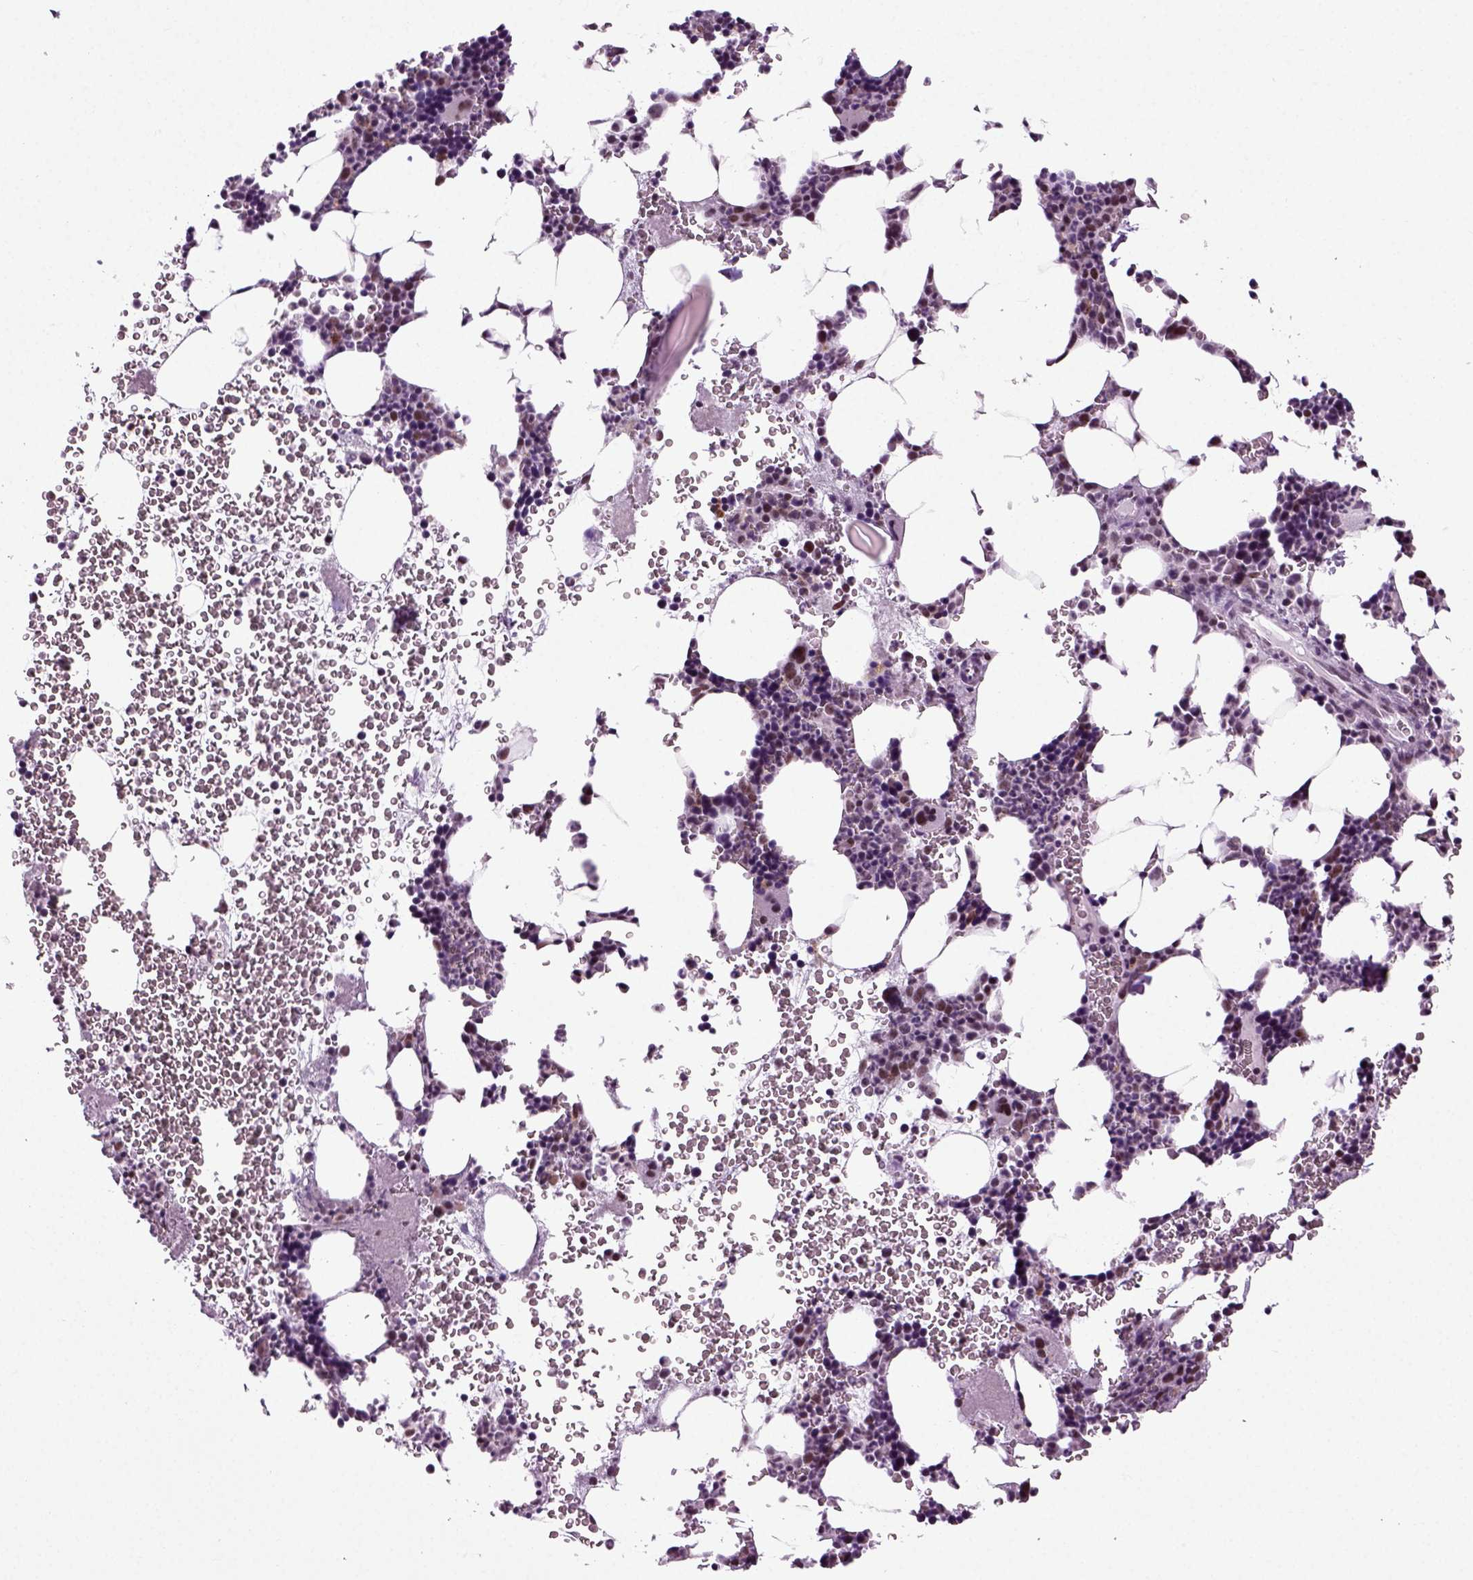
{"staining": {"intensity": "moderate", "quantity": "<25%", "location": "nuclear"}, "tissue": "bone marrow", "cell_type": "Hematopoietic cells", "image_type": "normal", "snomed": [{"axis": "morphology", "description": "Normal tissue, NOS"}, {"axis": "topography", "description": "Bone marrow"}], "caption": "Immunohistochemistry of benign human bone marrow reveals low levels of moderate nuclear staining in about <25% of hematopoietic cells.", "gene": "RCOR3", "patient": {"sex": "male", "age": 44}}